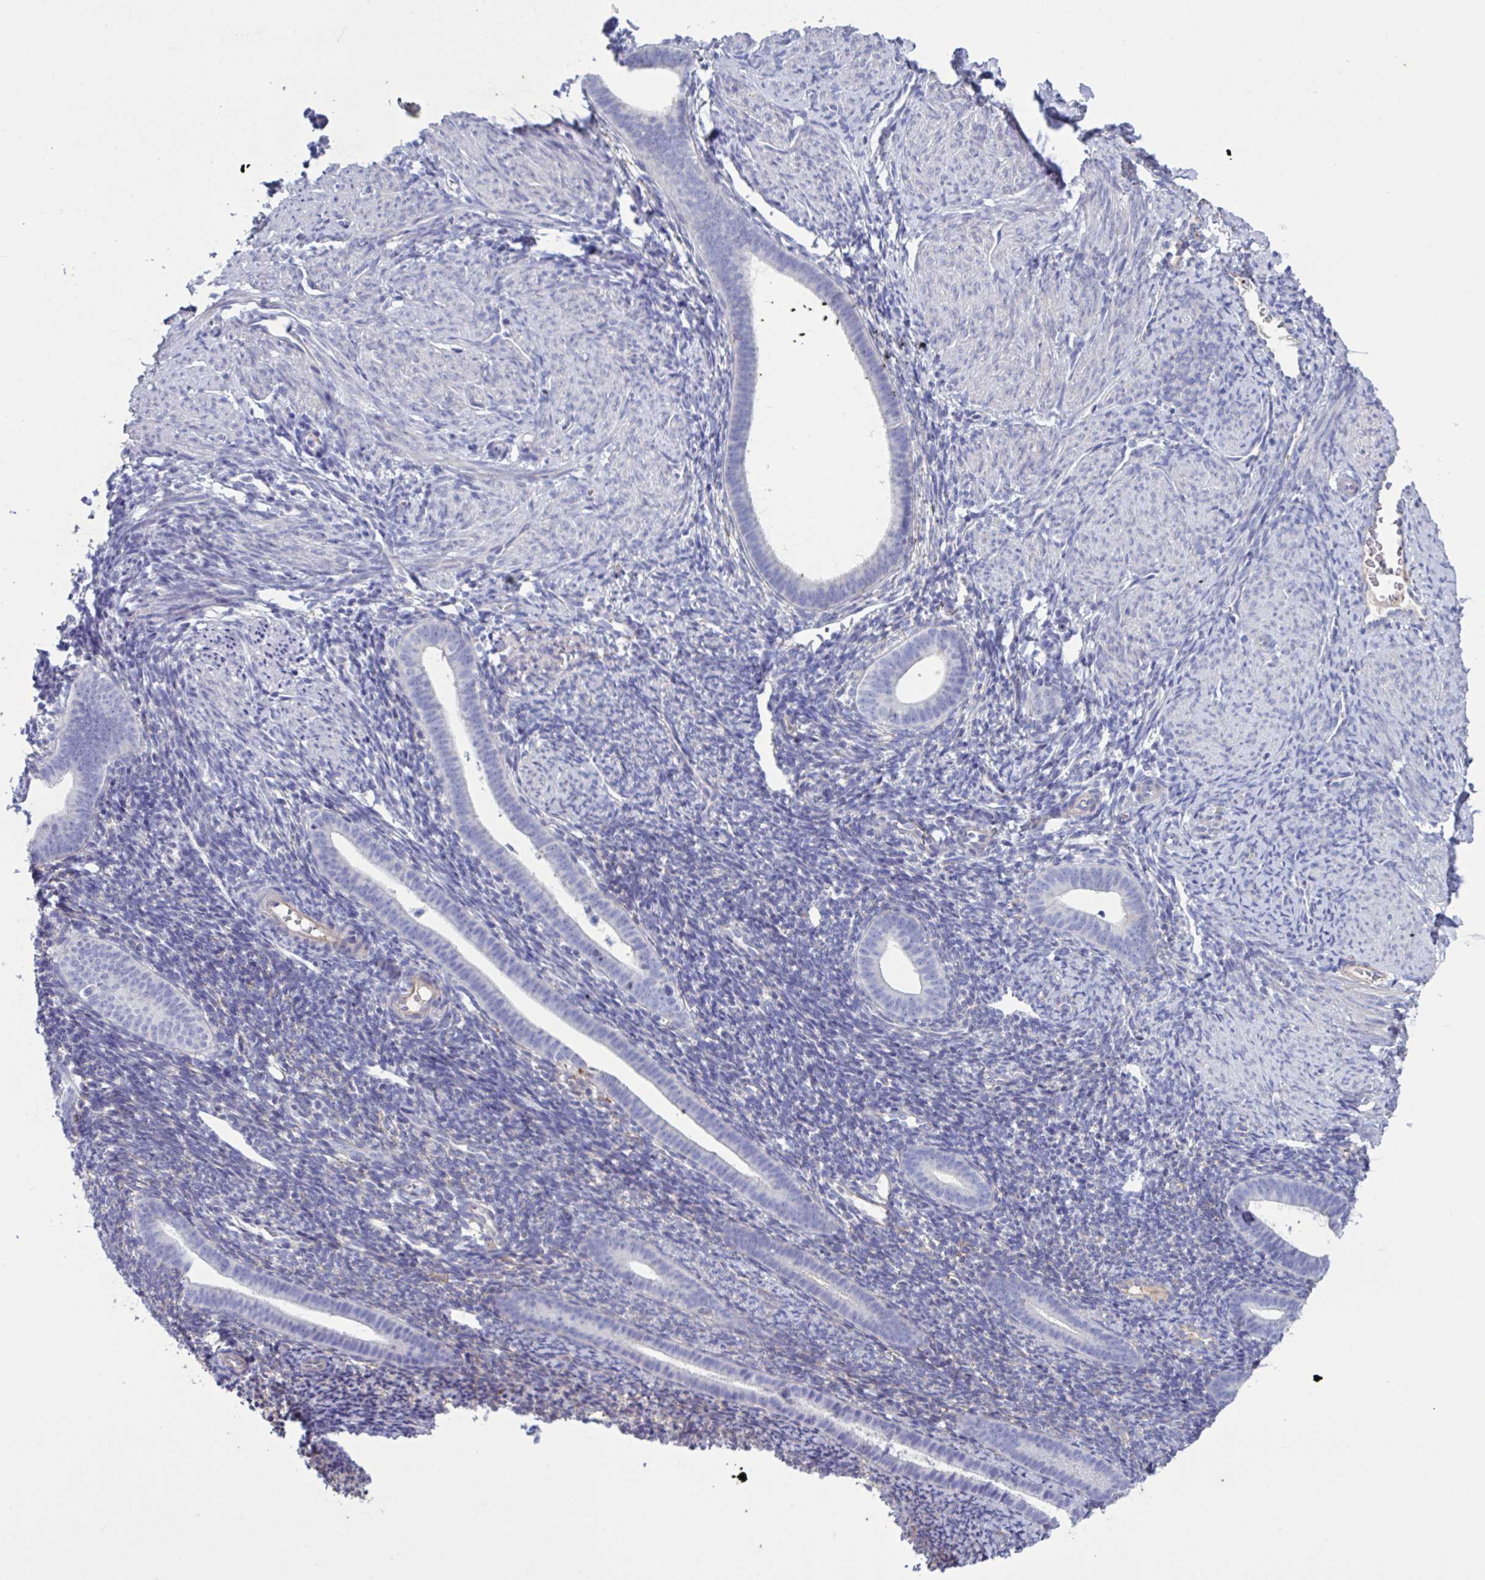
{"staining": {"intensity": "negative", "quantity": "none", "location": "none"}, "tissue": "endometrium", "cell_type": "Cells in endometrial stroma", "image_type": "normal", "snomed": [{"axis": "morphology", "description": "Normal tissue, NOS"}, {"axis": "topography", "description": "Endometrium"}], "caption": "Immunohistochemical staining of benign endometrium exhibits no significant positivity in cells in endometrial stroma. The staining was performed using DAB to visualize the protein expression in brown, while the nuclei were stained in blue with hematoxylin (Magnification: 20x).", "gene": "SLC66A1", "patient": {"sex": "female", "age": 39}}